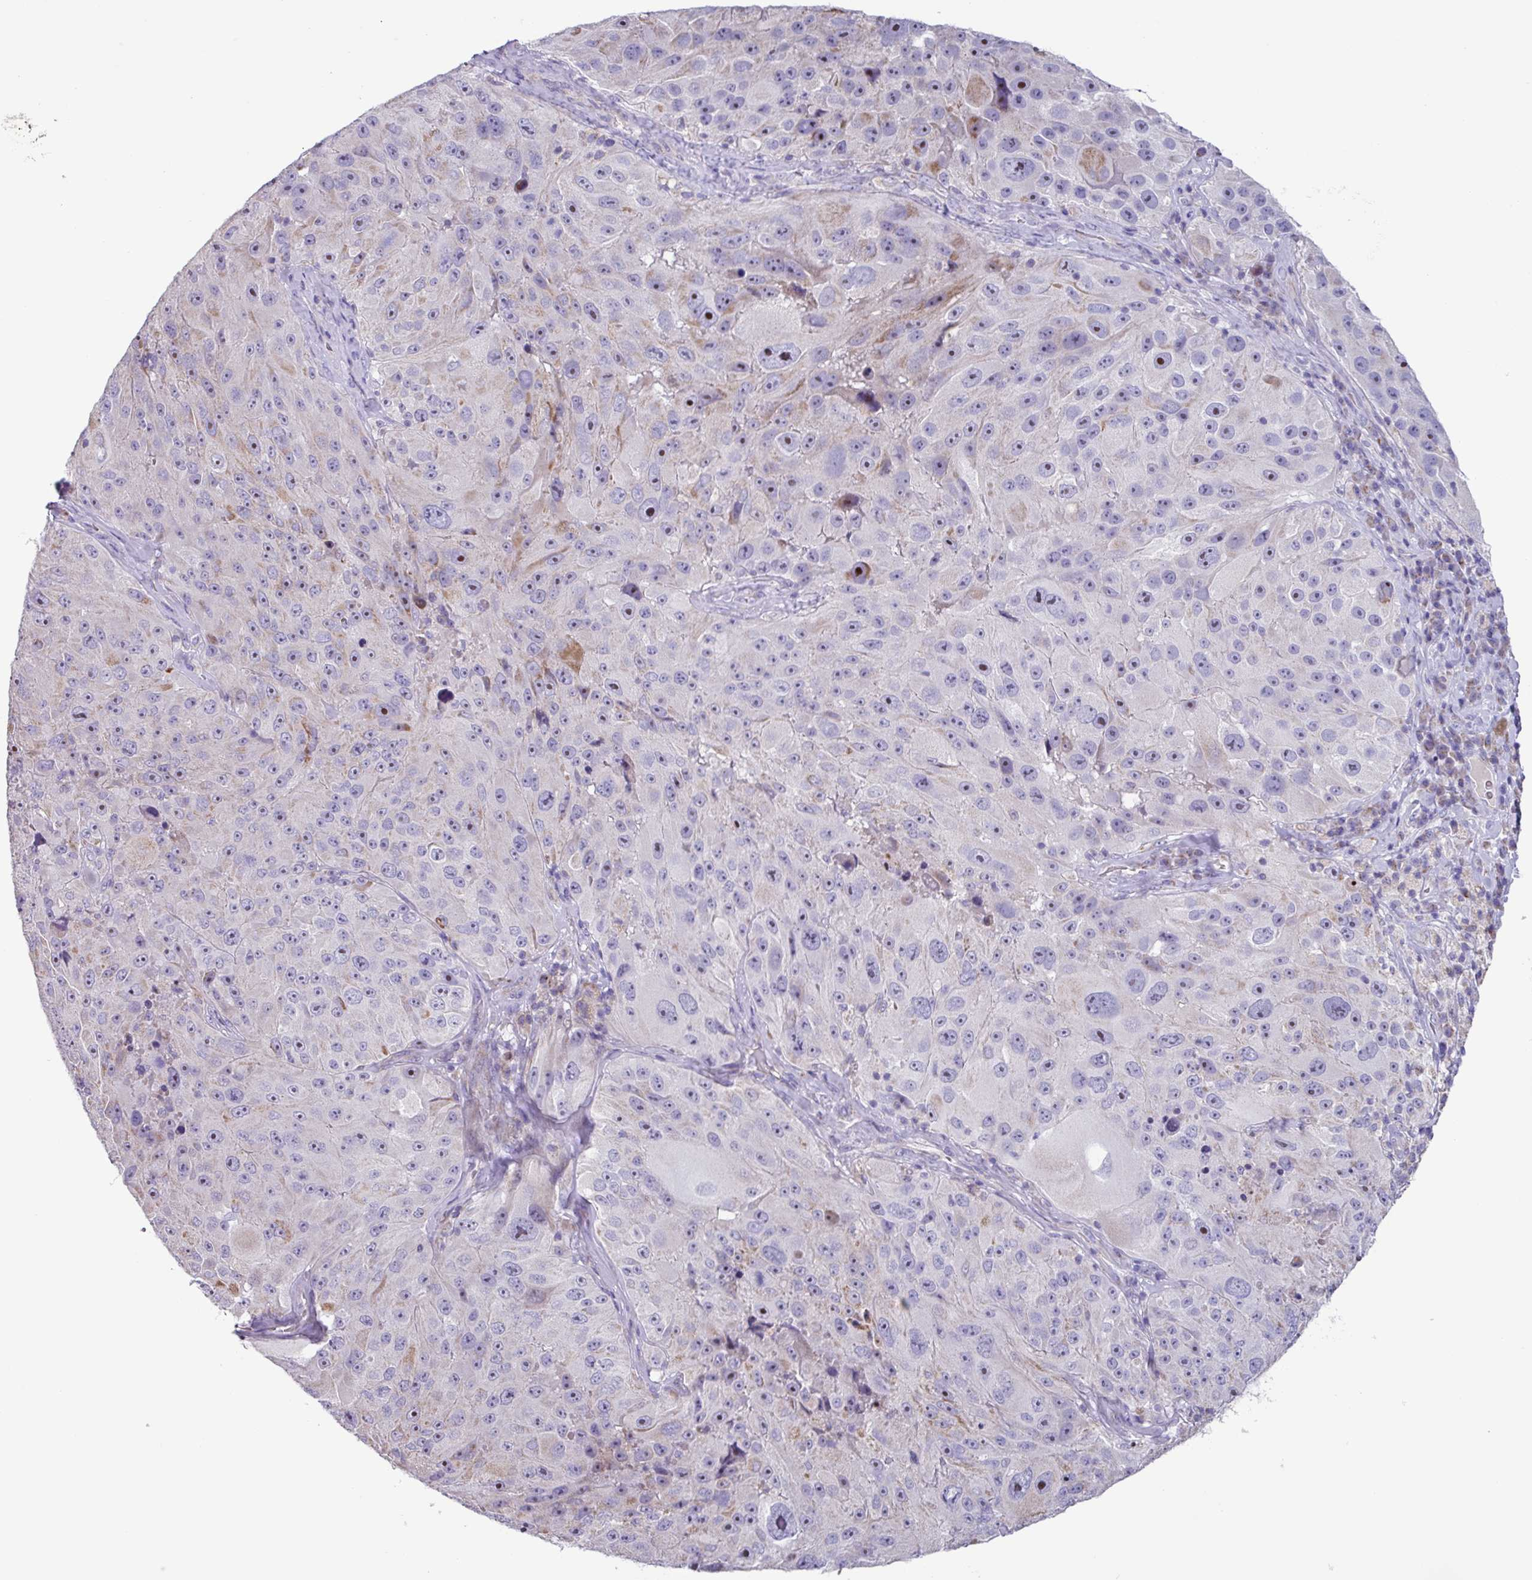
{"staining": {"intensity": "weak", "quantity": "<25%", "location": "cytoplasmic/membranous"}, "tissue": "melanoma", "cell_type": "Tumor cells", "image_type": "cancer", "snomed": [{"axis": "morphology", "description": "Malignant melanoma, Metastatic site"}, {"axis": "topography", "description": "Lymph node"}], "caption": "Melanoma stained for a protein using immunohistochemistry reveals no positivity tumor cells.", "gene": "MT-ND4", "patient": {"sex": "male", "age": 62}}